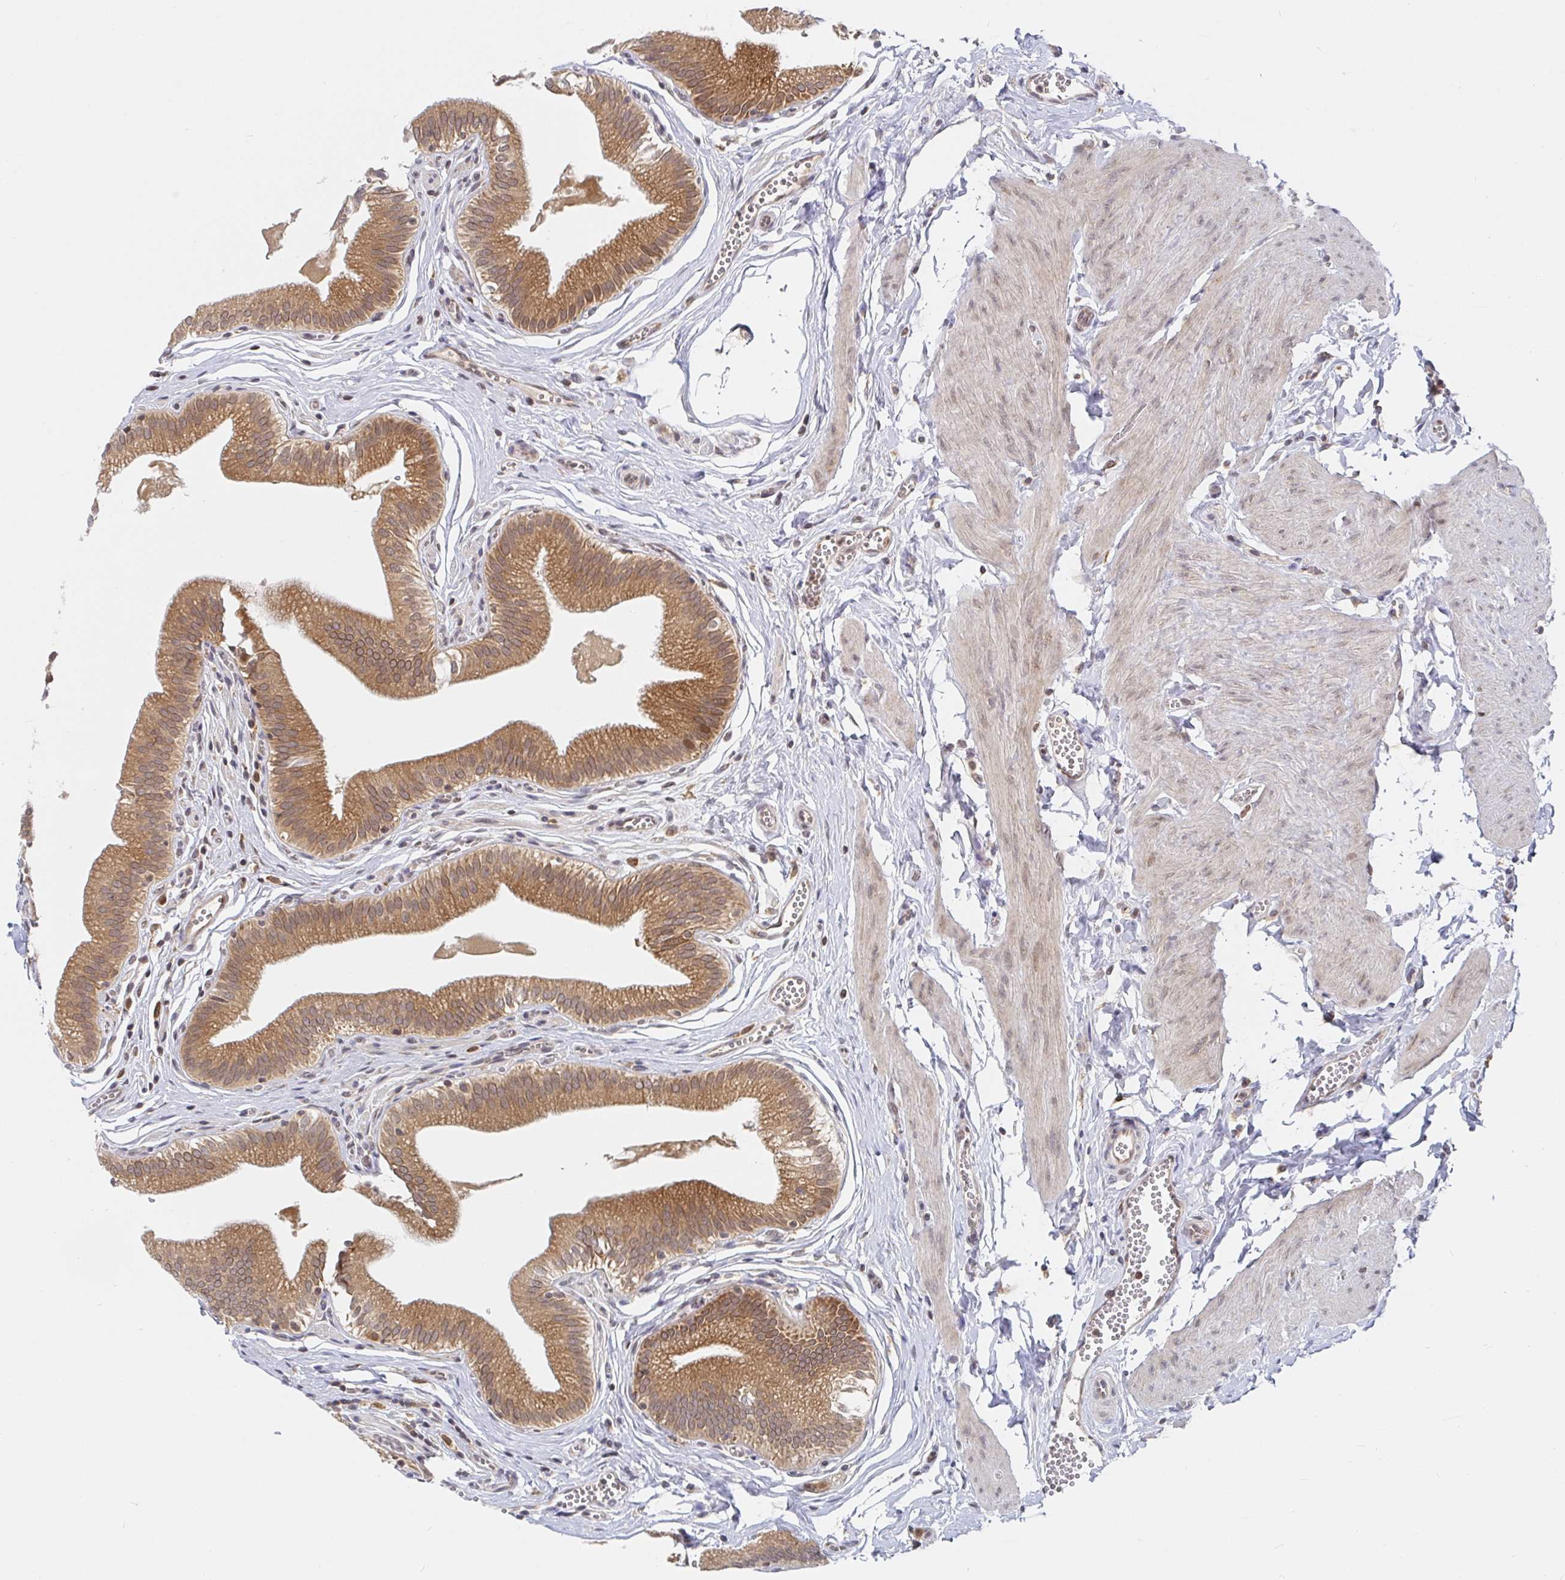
{"staining": {"intensity": "moderate", "quantity": ">75%", "location": "cytoplasmic/membranous"}, "tissue": "gallbladder", "cell_type": "Glandular cells", "image_type": "normal", "snomed": [{"axis": "morphology", "description": "Normal tissue, NOS"}, {"axis": "topography", "description": "Gallbladder"}, {"axis": "topography", "description": "Peripheral nerve tissue"}], "caption": "Immunohistochemical staining of normal human gallbladder exhibits medium levels of moderate cytoplasmic/membranous expression in about >75% of glandular cells. Using DAB (3,3'-diaminobenzidine) (brown) and hematoxylin (blue) stains, captured at high magnification using brightfield microscopy.", "gene": "ALG1L2", "patient": {"sex": "male", "age": 17}}